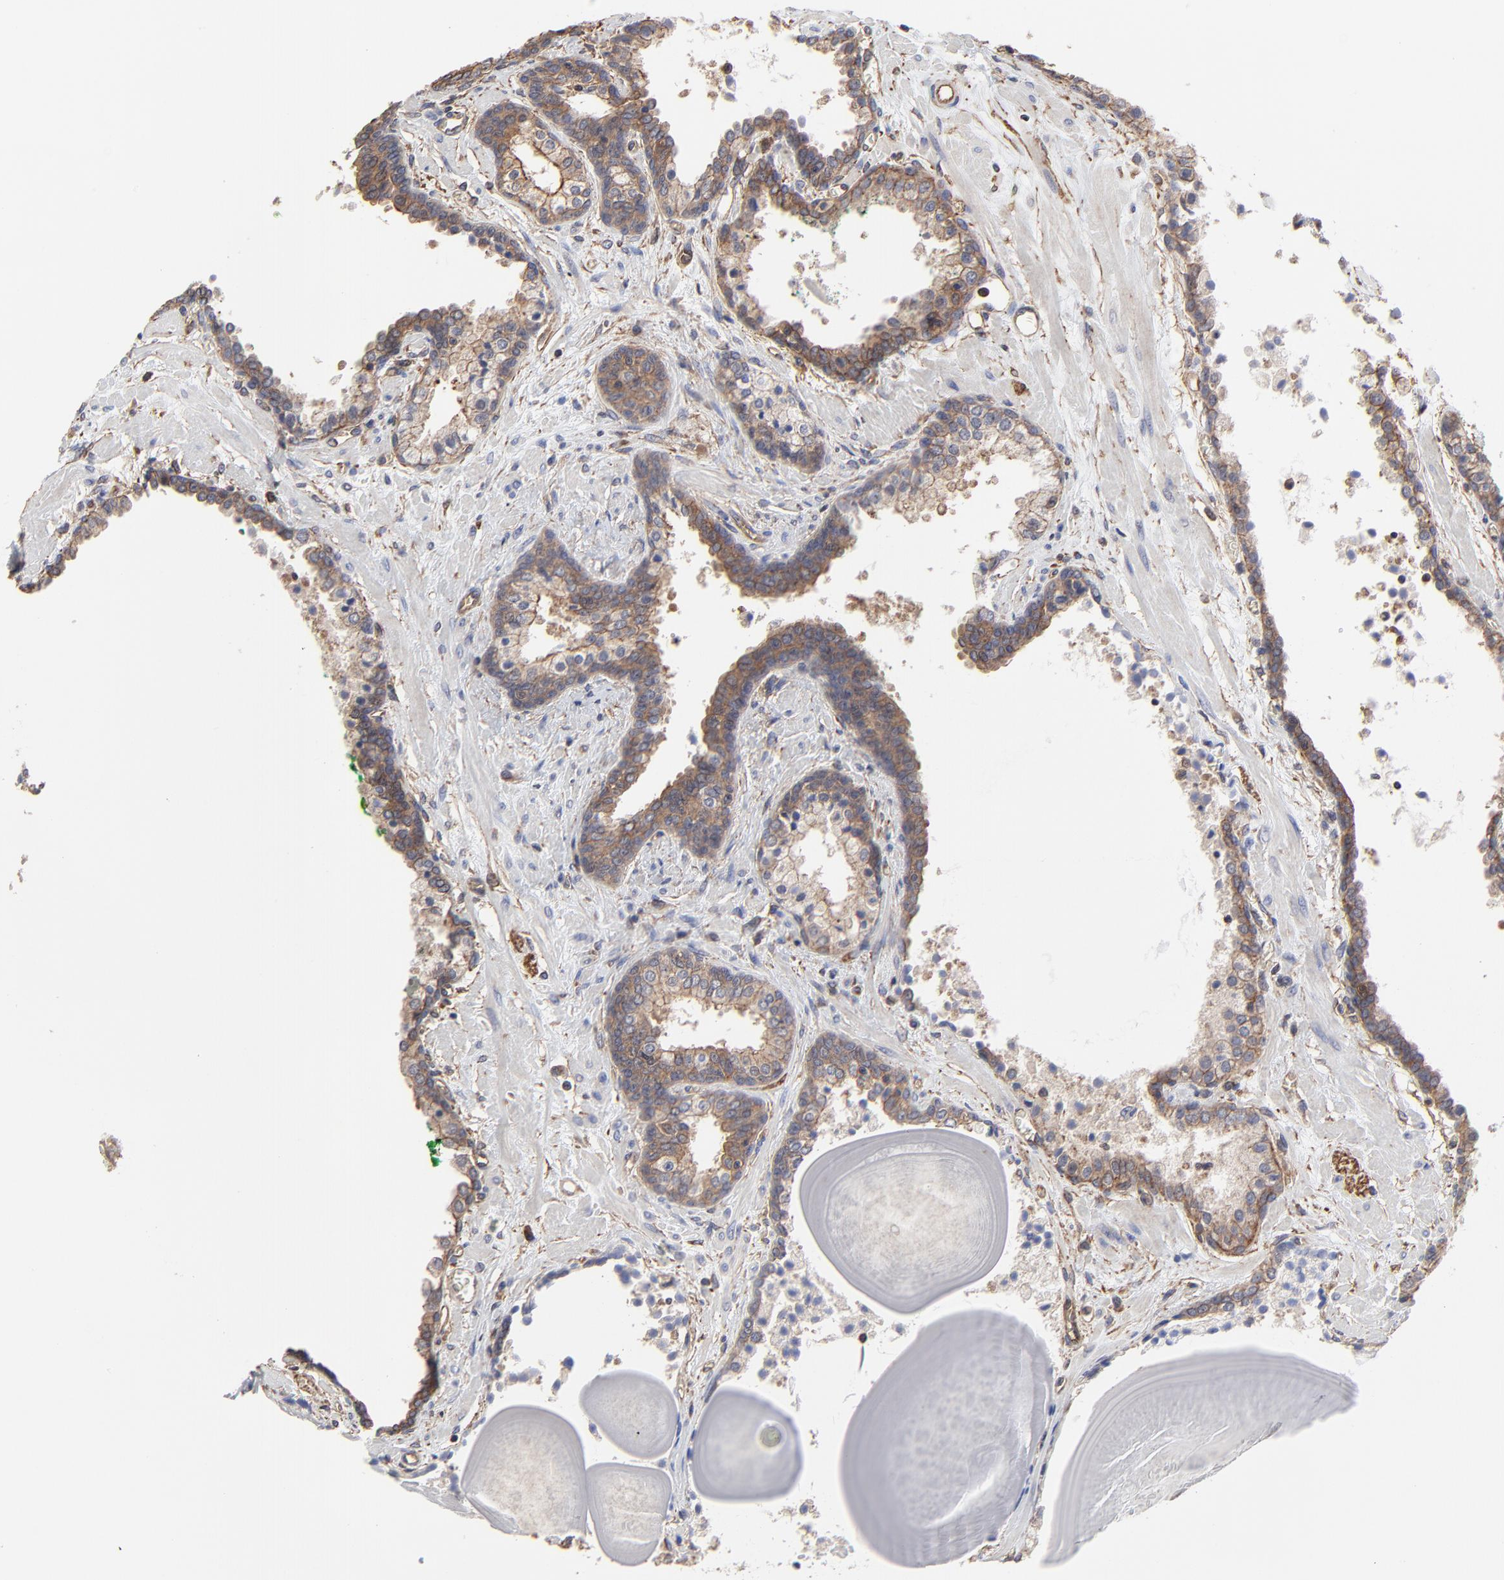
{"staining": {"intensity": "moderate", "quantity": "25%-75%", "location": "cytoplasmic/membranous"}, "tissue": "prostate cancer", "cell_type": "Tumor cells", "image_type": "cancer", "snomed": [{"axis": "morphology", "description": "Adenocarcinoma, Medium grade"}, {"axis": "topography", "description": "Prostate"}], "caption": "Prostate adenocarcinoma (medium-grade) stained for a protein (brown) reveals moderate cytoplasmic/membranous positive expression in about 25%-75% of tumor cells.", "gene": "ARMT1", "patient": {"sex": "male", "age": 70}}